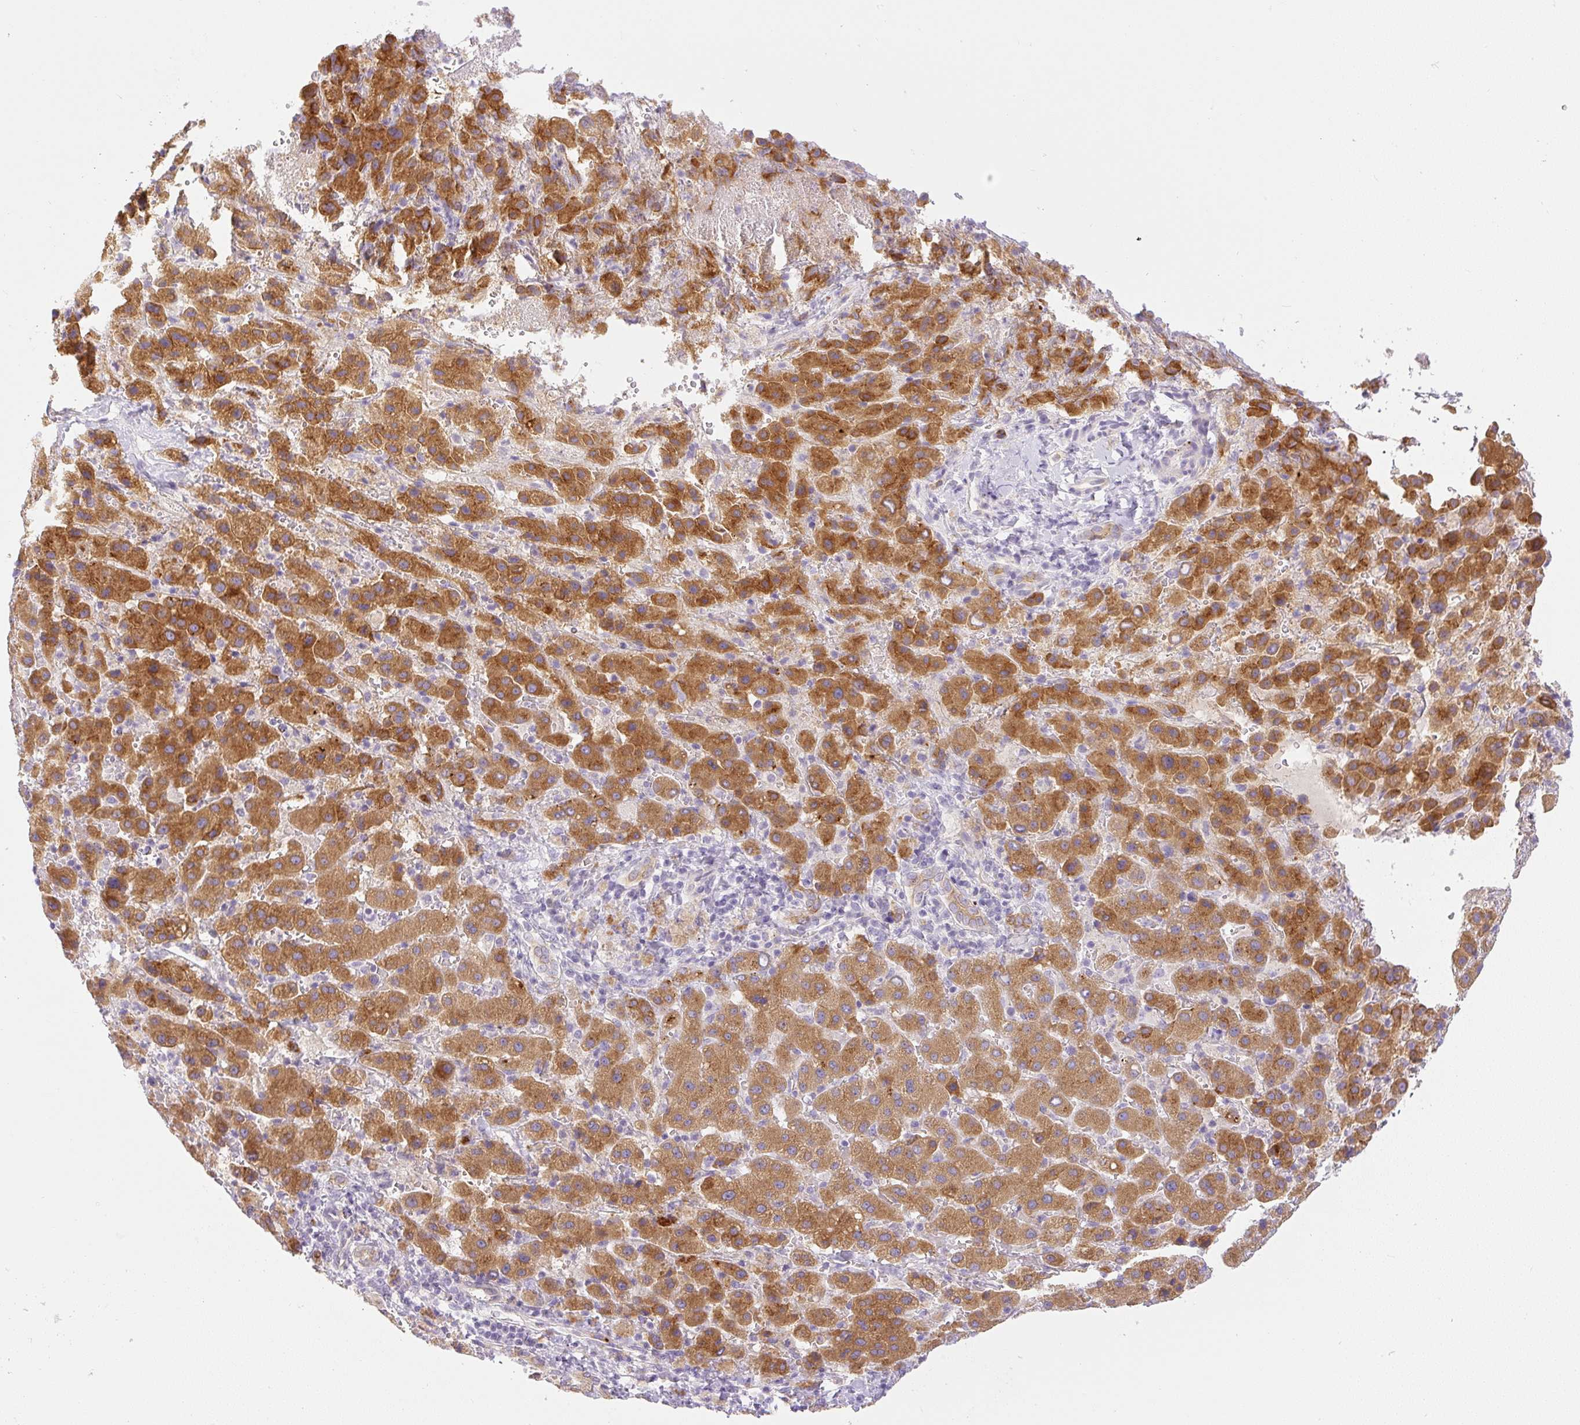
{"staining": {"intensity": "strong", "quantity": ">75%", "location": "cytoplasmic/membranous"}, "tissue": "liver cancer", "cell_type": "Tumor cells", "image_type": "cancer", "snomed": [{"axis": "morphology", "description": "Carcinoma, Hepatocellular, NOS"}, {"axis": "topography", "description": "Liver"}], "caption": "A brown stain shows strong cytoplasmic/membranous expression of a protein in human liver hepatocellular carcinoma tumor cells. (DAB (3,3'-diaminobenzidine) = brown stain, brightfield microscopy at high magnification).", "gene": "MIA2", "patient": {"sex": "female", "age": 58}}